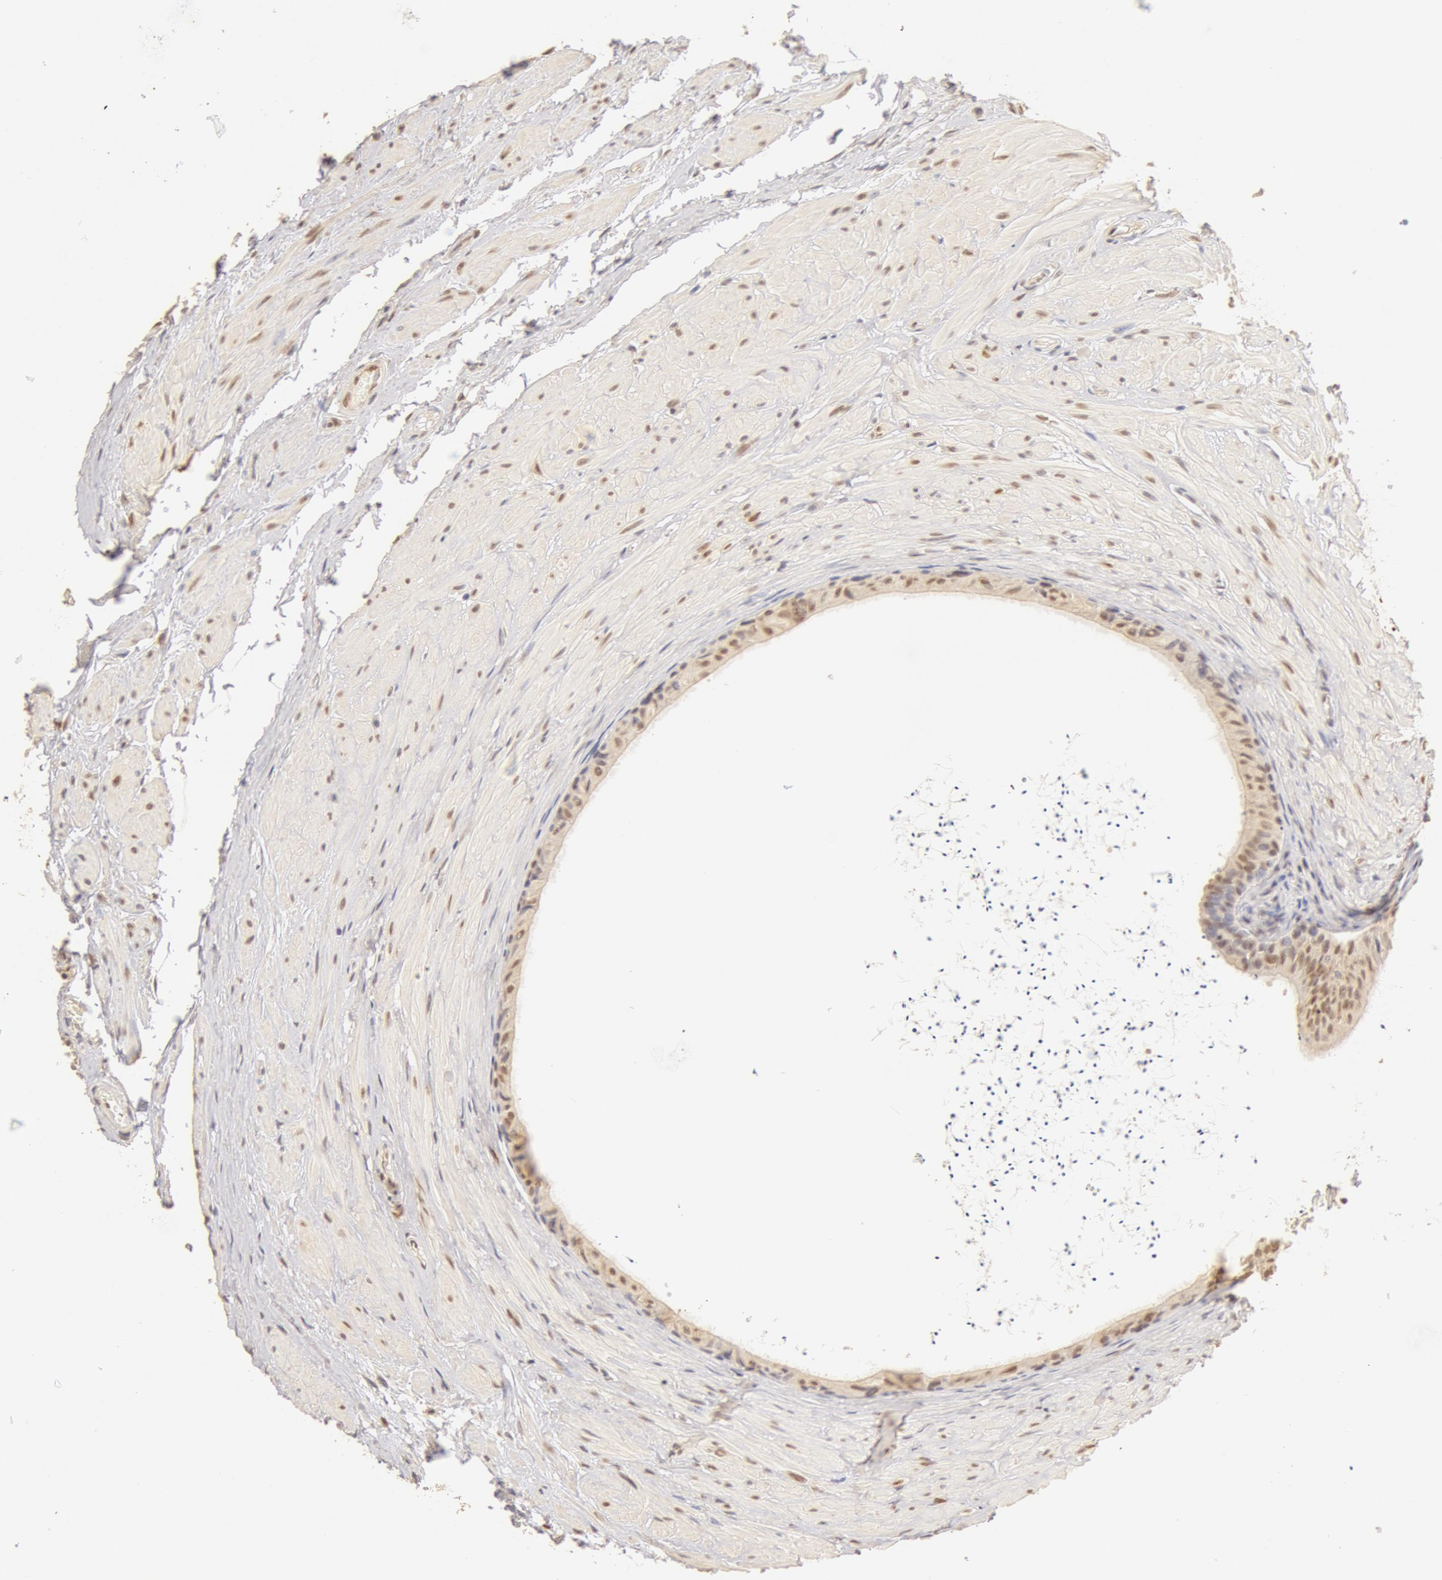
{"staining": {"intensity": "moderate", "quantity": ">75%", "location": "cytoplasmic/membranous,nuclear"}, "tissue": "epididymis", "cell_type": "Glandular cells", "image_type": "normal", "snomed": [{"axis": "morphology", "description": "Normal tissue, NOS"}, {"axis": "topography", "description": "Epididymis"}], "caption": "IHC (DAB (3,3'-diaminobenzidine)) staining of benign human epididymis displays moderate cytoplasmic/membranous,nuclear protein staining in about >75% of glandular cells. Using DAB (3,3'-diaminobenzidine) (brown) and hematoxylin (blue) stains, captured at high magnification using brightfield microscopy.", "gene": "SNRNP70", "patient": {"sex": "male", "age": 77}}